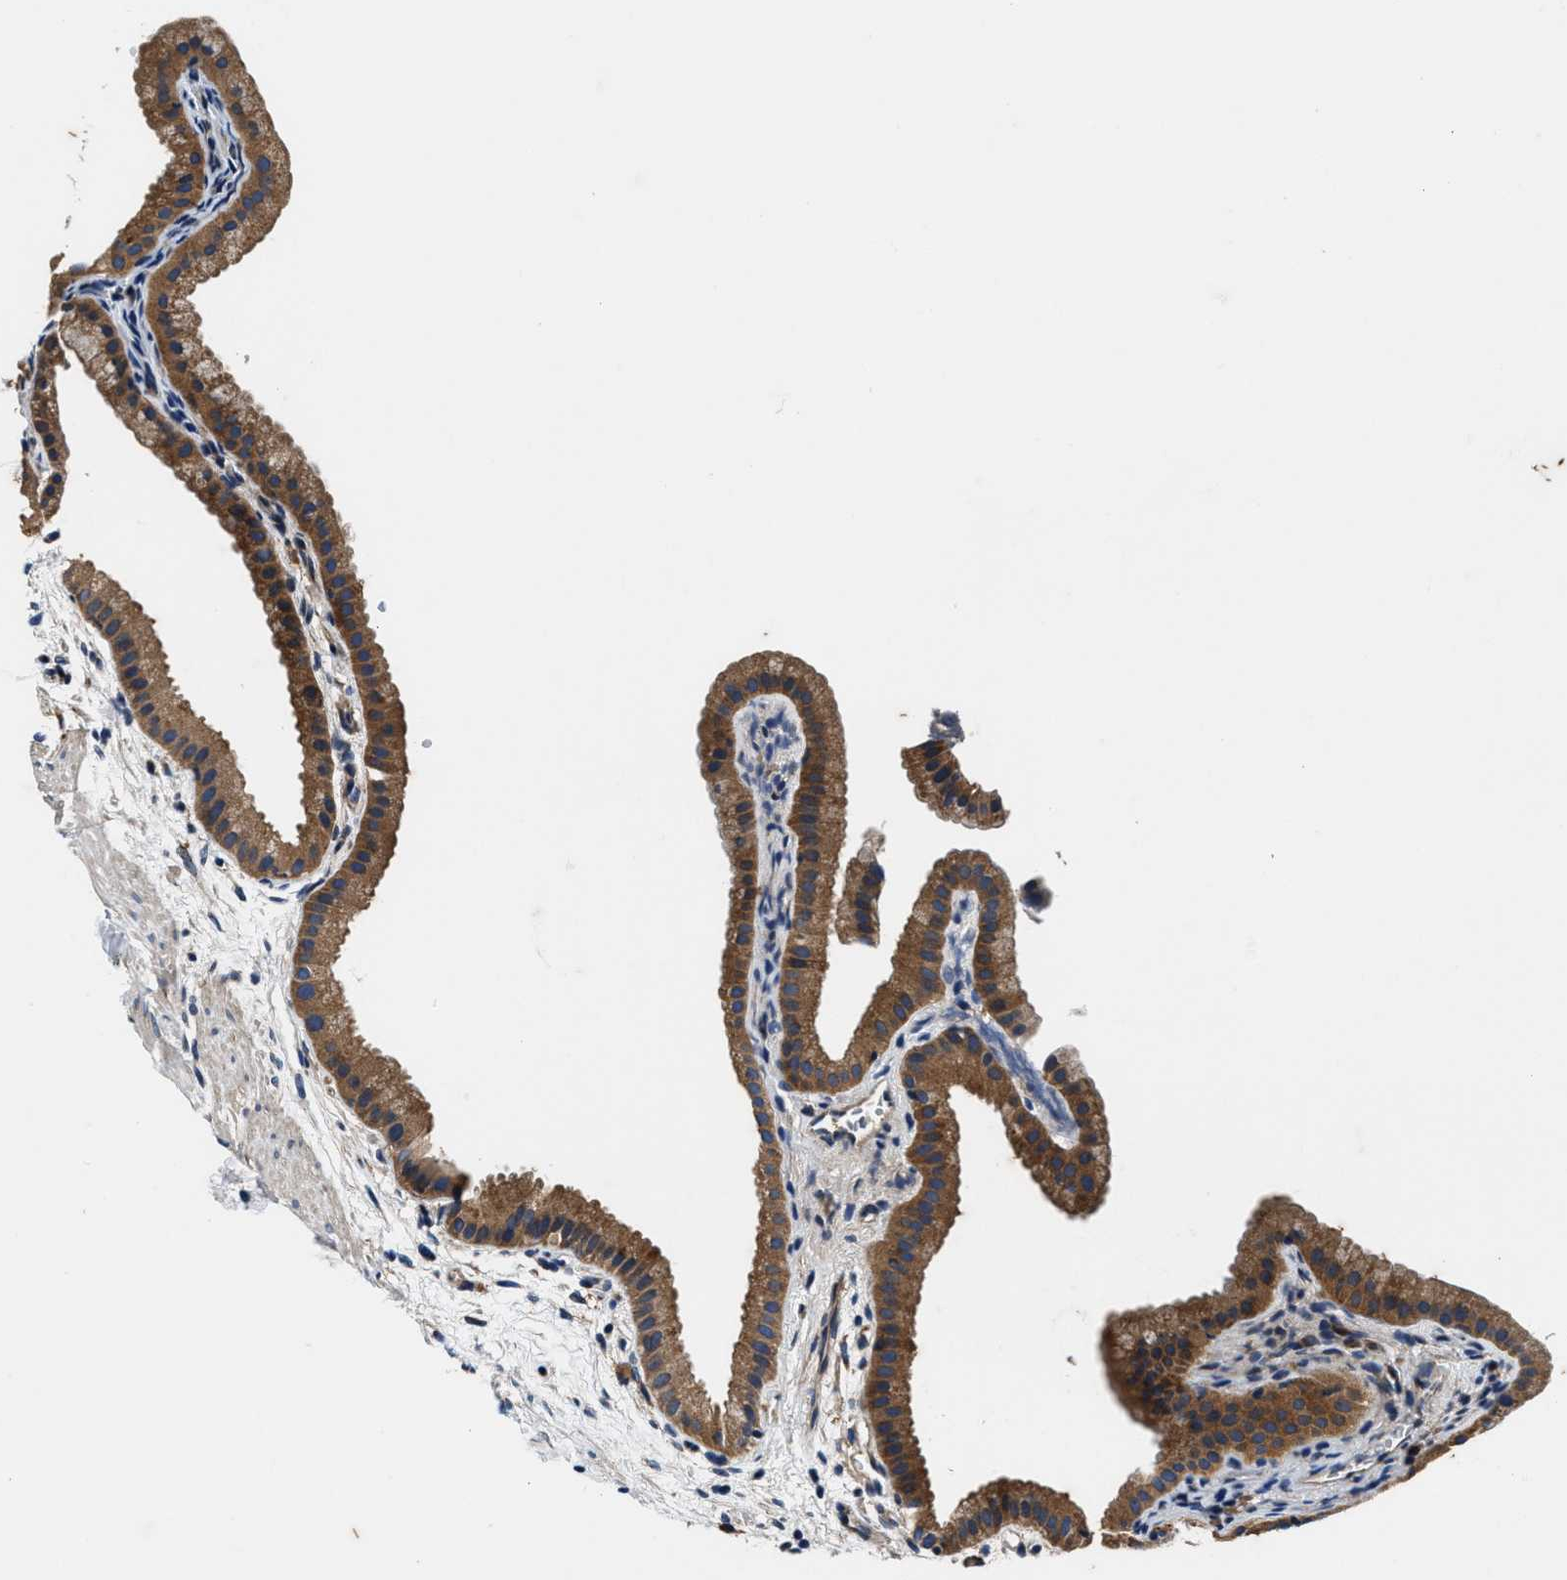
{"staining": {"intensity": "moderate", "quantity": ">75%", "location": "cytoplasmic/membranous"}, "tissue": "gallbladder", "cell_type": "Glandular cells", "image_type": "normal", "snomed": [{"axis": "morphology", "description": "Normal tissue, NOS"}, {"axis": "topography", "description": "Gallbladder"}], "caption": "Moderate cytoplasmic/membranous positivity is identified in approximately >75% of glandular cells in unremarkable gallbladder.", "gene": "PI4KB", "patient": {"sex": "female", "age": 64}}